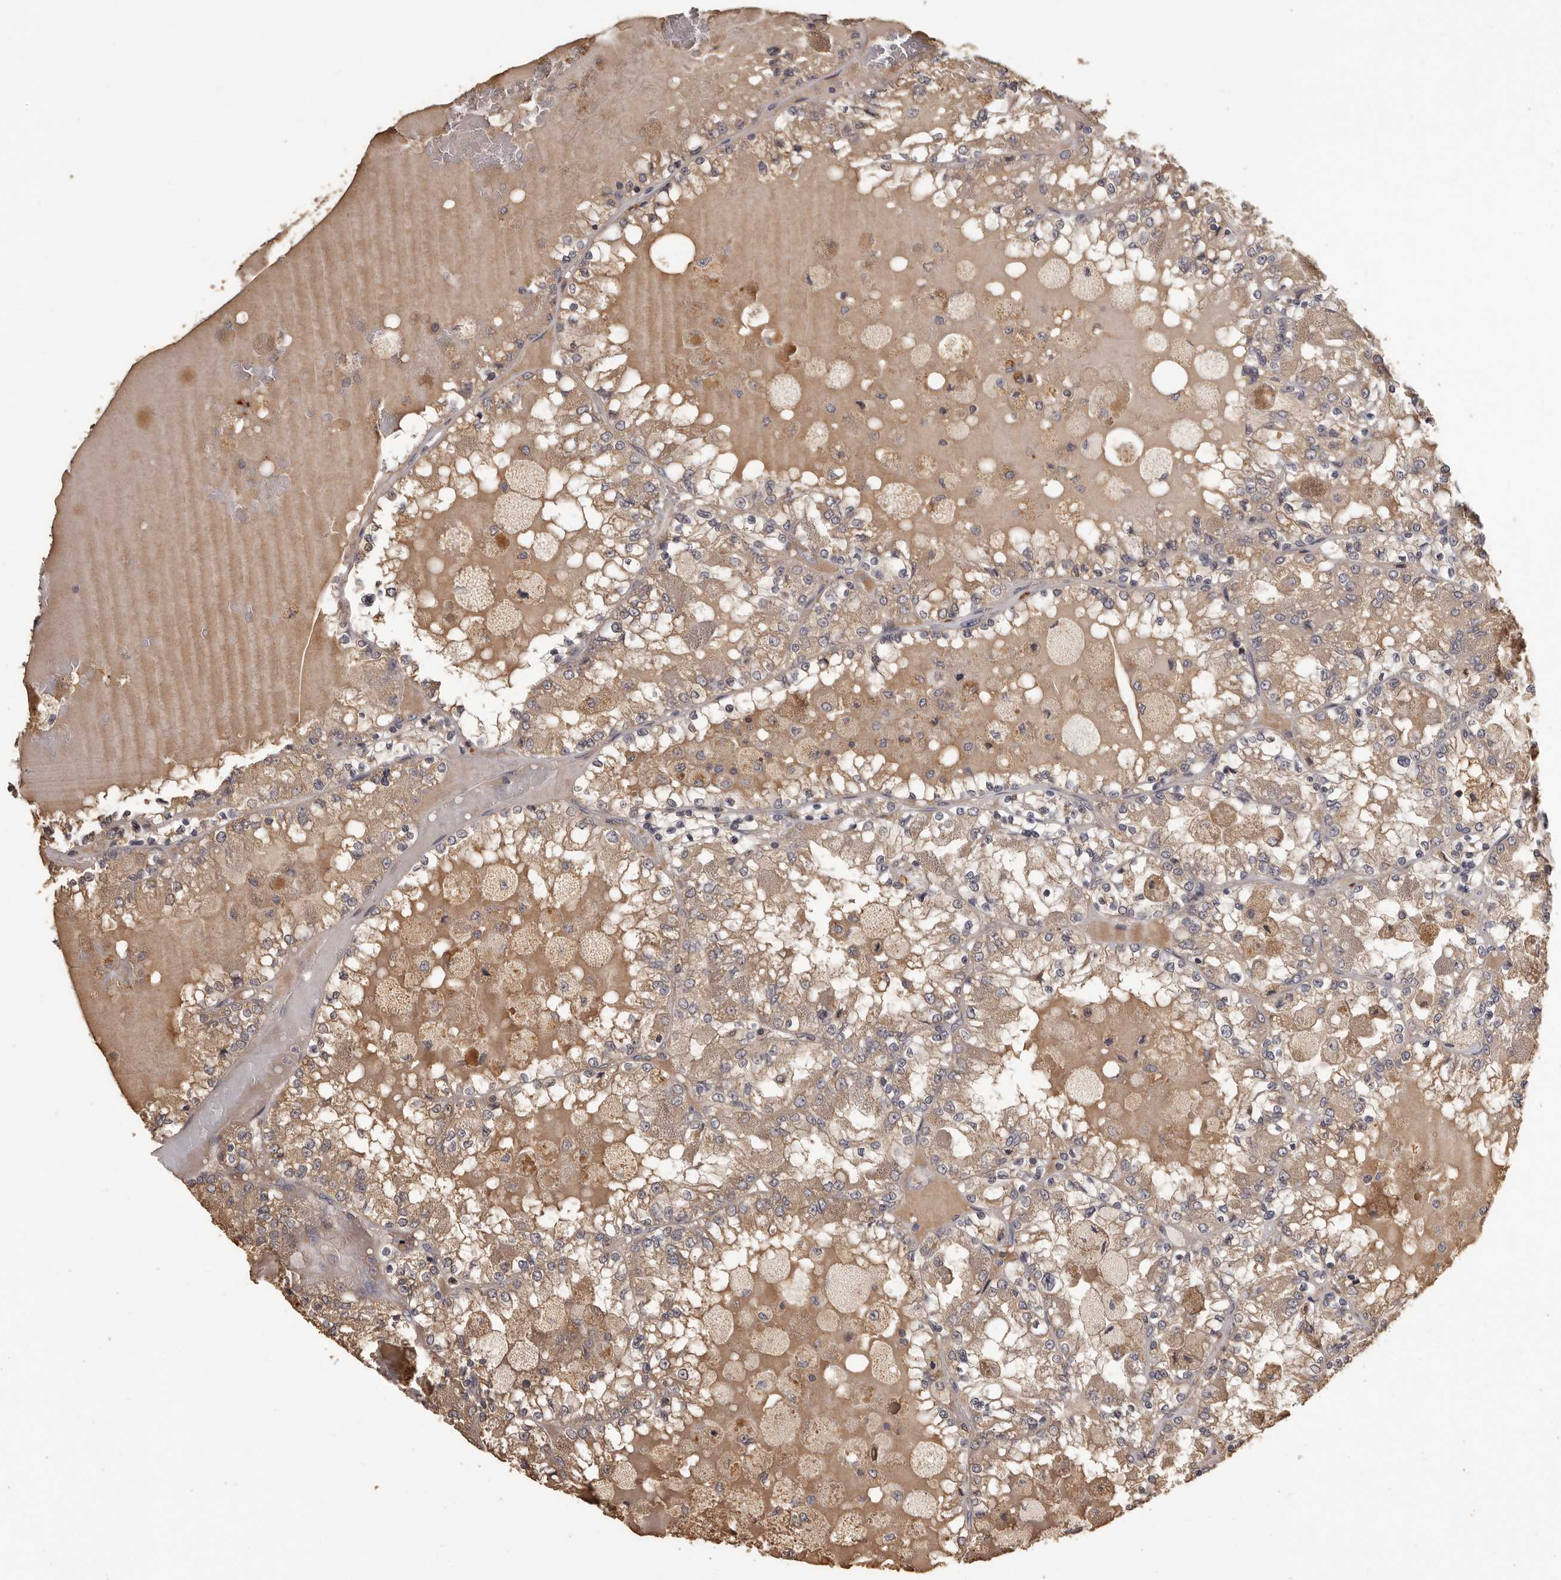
{"staining": {"intensity": "weak", "quantity": ">75%", "location": "cytoplasmic/membranous"}, "tissue": "renal cancer", "cell_type": "Tumor cells", "image_type": "cancer", "snomed": [{"axis": "morphology", "description": "Adenocarcinoma, NOS"}, {"axis": "topography", "description": "Kidney"}], "caption": "This histopathology image demonstrates renal adenocarcinoma stained with immunohistochemistry (IHC) to label a protein in brown. The cytoplasmic/membranous of tumor cells show weak positivity for the protein. Nuclei are counter-stained blue.", "gene": "MGAT5", "patient": {"sex": "female", "age": 56}}